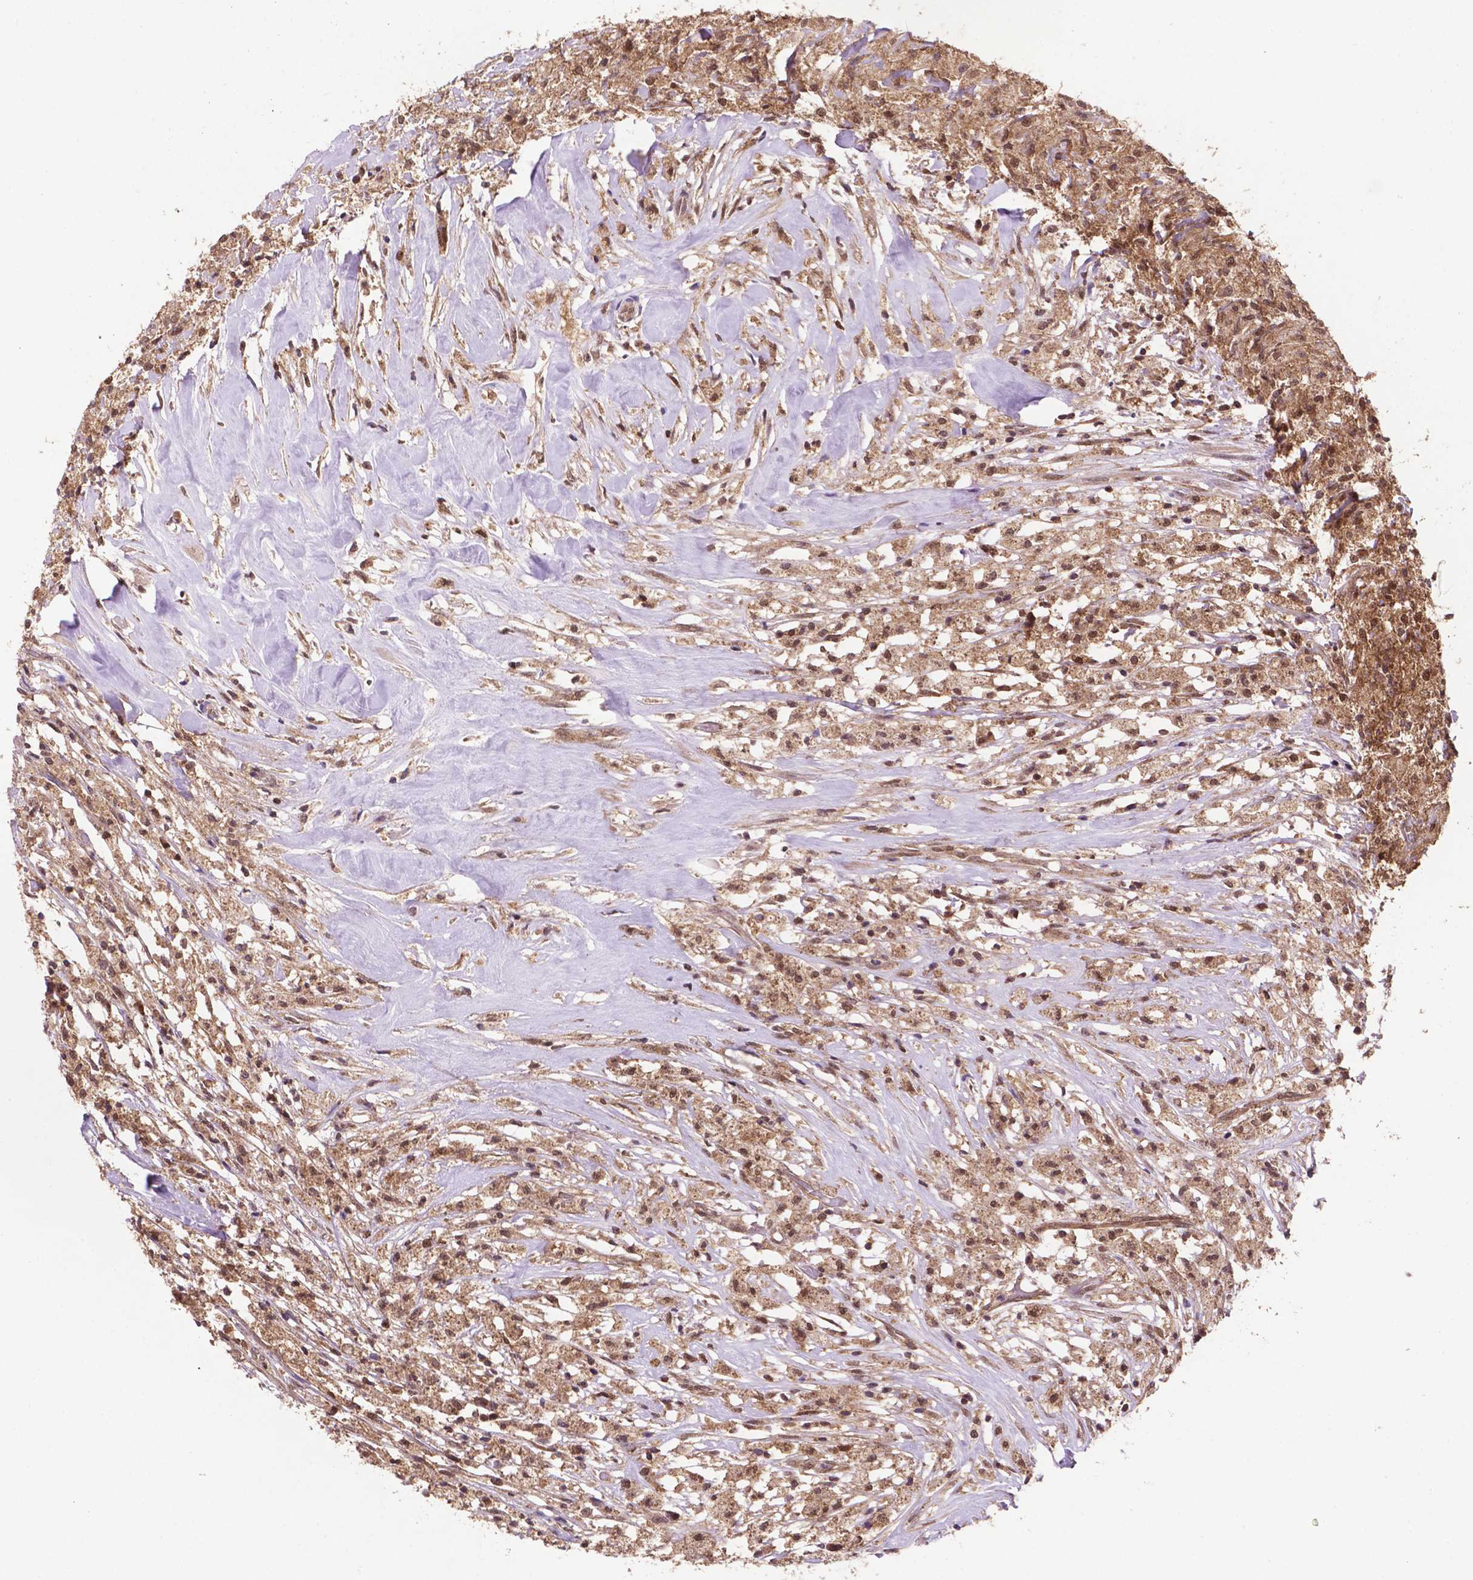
{"staining": {"intensity": "moderate", "quantity": ">75%", "location": "cytoplasmic/membranous,nuclear"}, "tissue": "testis cancer", "cell_type": "Tumor cells", "image_type": "cancer", "snomed": [{"axis": "morphology", "description": "Necrosis, NOS"}, {"axis": "morphology", "description": "Carcinoma, Embryonal, NOS"}, {"axis": "topography", "description": "Testis"}], "caption": "This is an image of IHC staining of testis embryonal carcinoma, which shows moderate positivity in the cytoplasmic/membranous and nuclear of tumor cells.", "gene": "UBE2L6", "patient": {"sex": "male", "age": 19}}